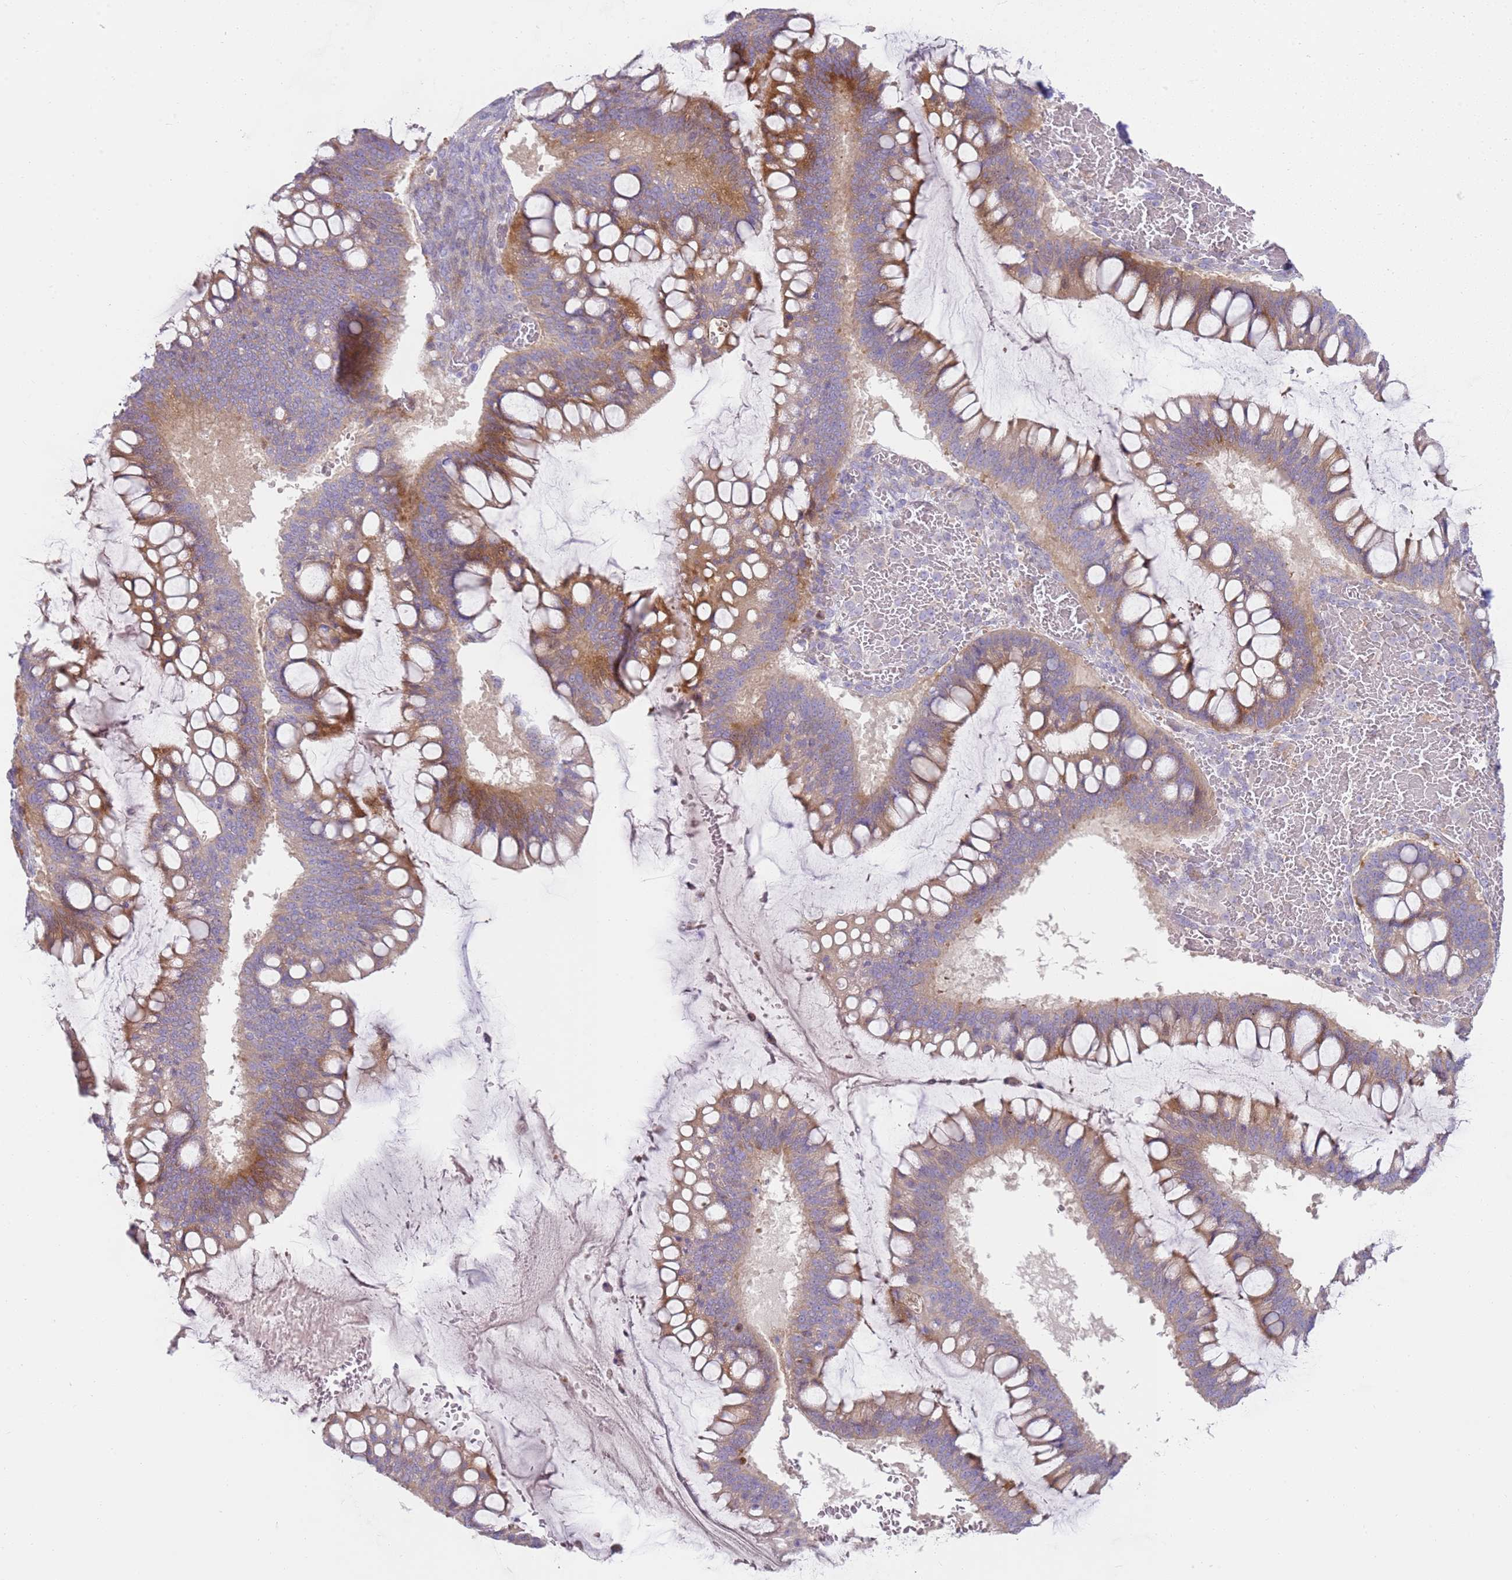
{"staining": {"intensity": "moderate", "quantity": "25%-75%", "location": "cytoplasmic/membranous"}, "tissue": "ovarian cancer", "cell_type": "Tumor cells", "image_type": "cancer", "snomed": [{"axis": "morphology", "description": "Cystadenocarcinoma, mucinous, NOS"}, {"axis": "topography", "description": "Ovary"}], "caption": "Immunohistochemical staining of human mucinous cystadenocarcinoma (ovarian) reveals moderate cytoplasmic/membranous protein expression in approximately 25%-75% of tumor cells.", "gene": "FPR1", "patient": {"sex": "female", "age": 73}}